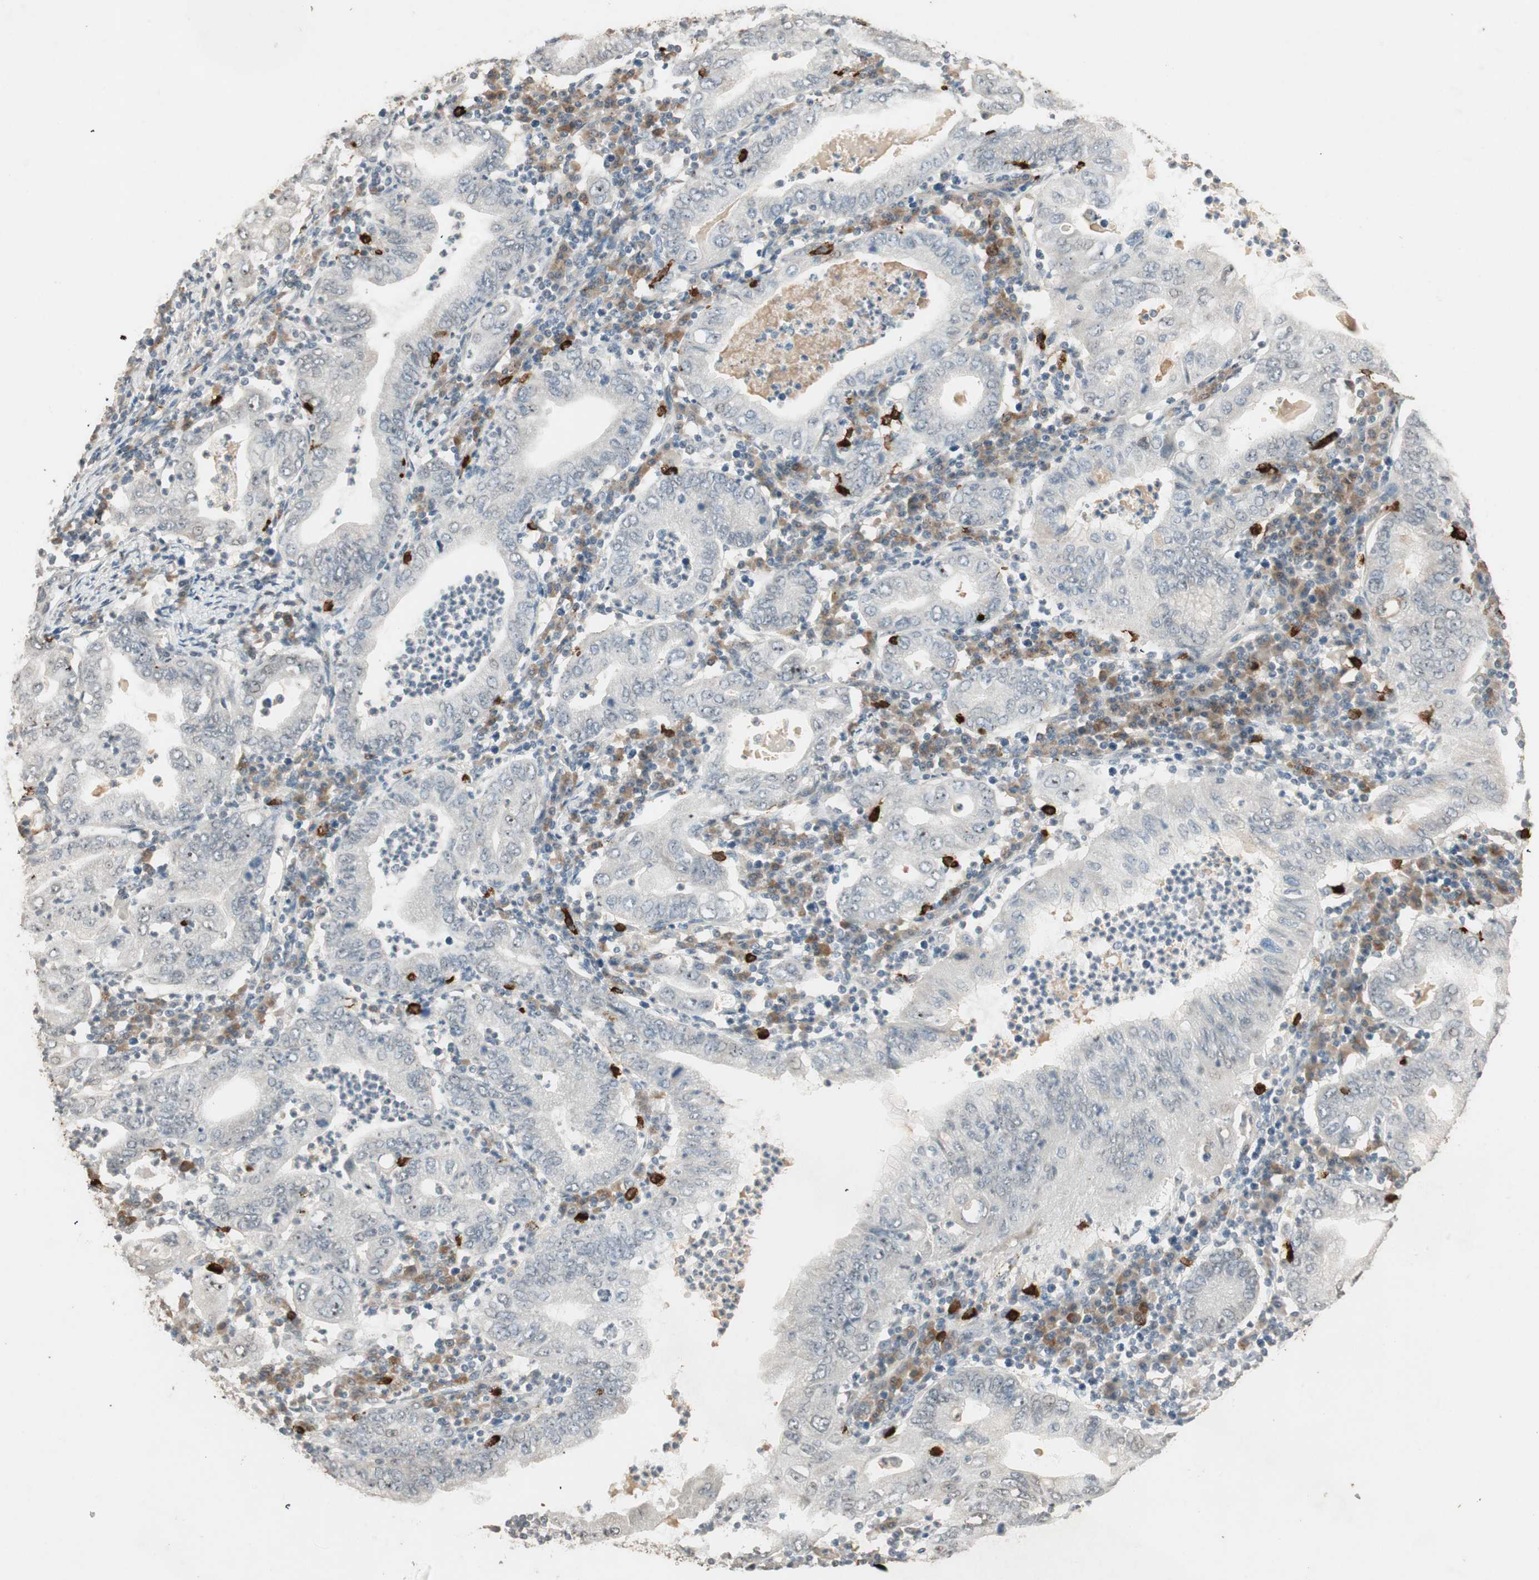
{"staining": {"intensity": "negative", "quantity": "none", "location": "none"}, "tissue": "stomach cancer", "cell_type": "Tumor cells", "image_type": "cancer", "snomed": [{"axis": "morphology", "description": "Normal tissue, NOS"}, {"axis": "morphology", "description": "Adenocarcinoma, NOS"}, {"axis": "topography", "description": "Esophagus"}, {"axis": "topography", "description": "Stomach, upper"}, {"axis": "topography", "description": "Peripheral nerve tissue"}], "caption": "High power microscopy histopathology image of an immunohistochemistry (IHC) histopathology image of stomach cancer (adenocarcinoma), revealing no significant expression in tumor cells. The staining was performed using DAB (3,3'-diaminobenzidine) to visualize the protein expression in brown, while the nuclei were stained in blue with hematoxylin (Magnification: 20x).", "gene": "ETV4", "patient": {"sex": "male", "age": 62}}